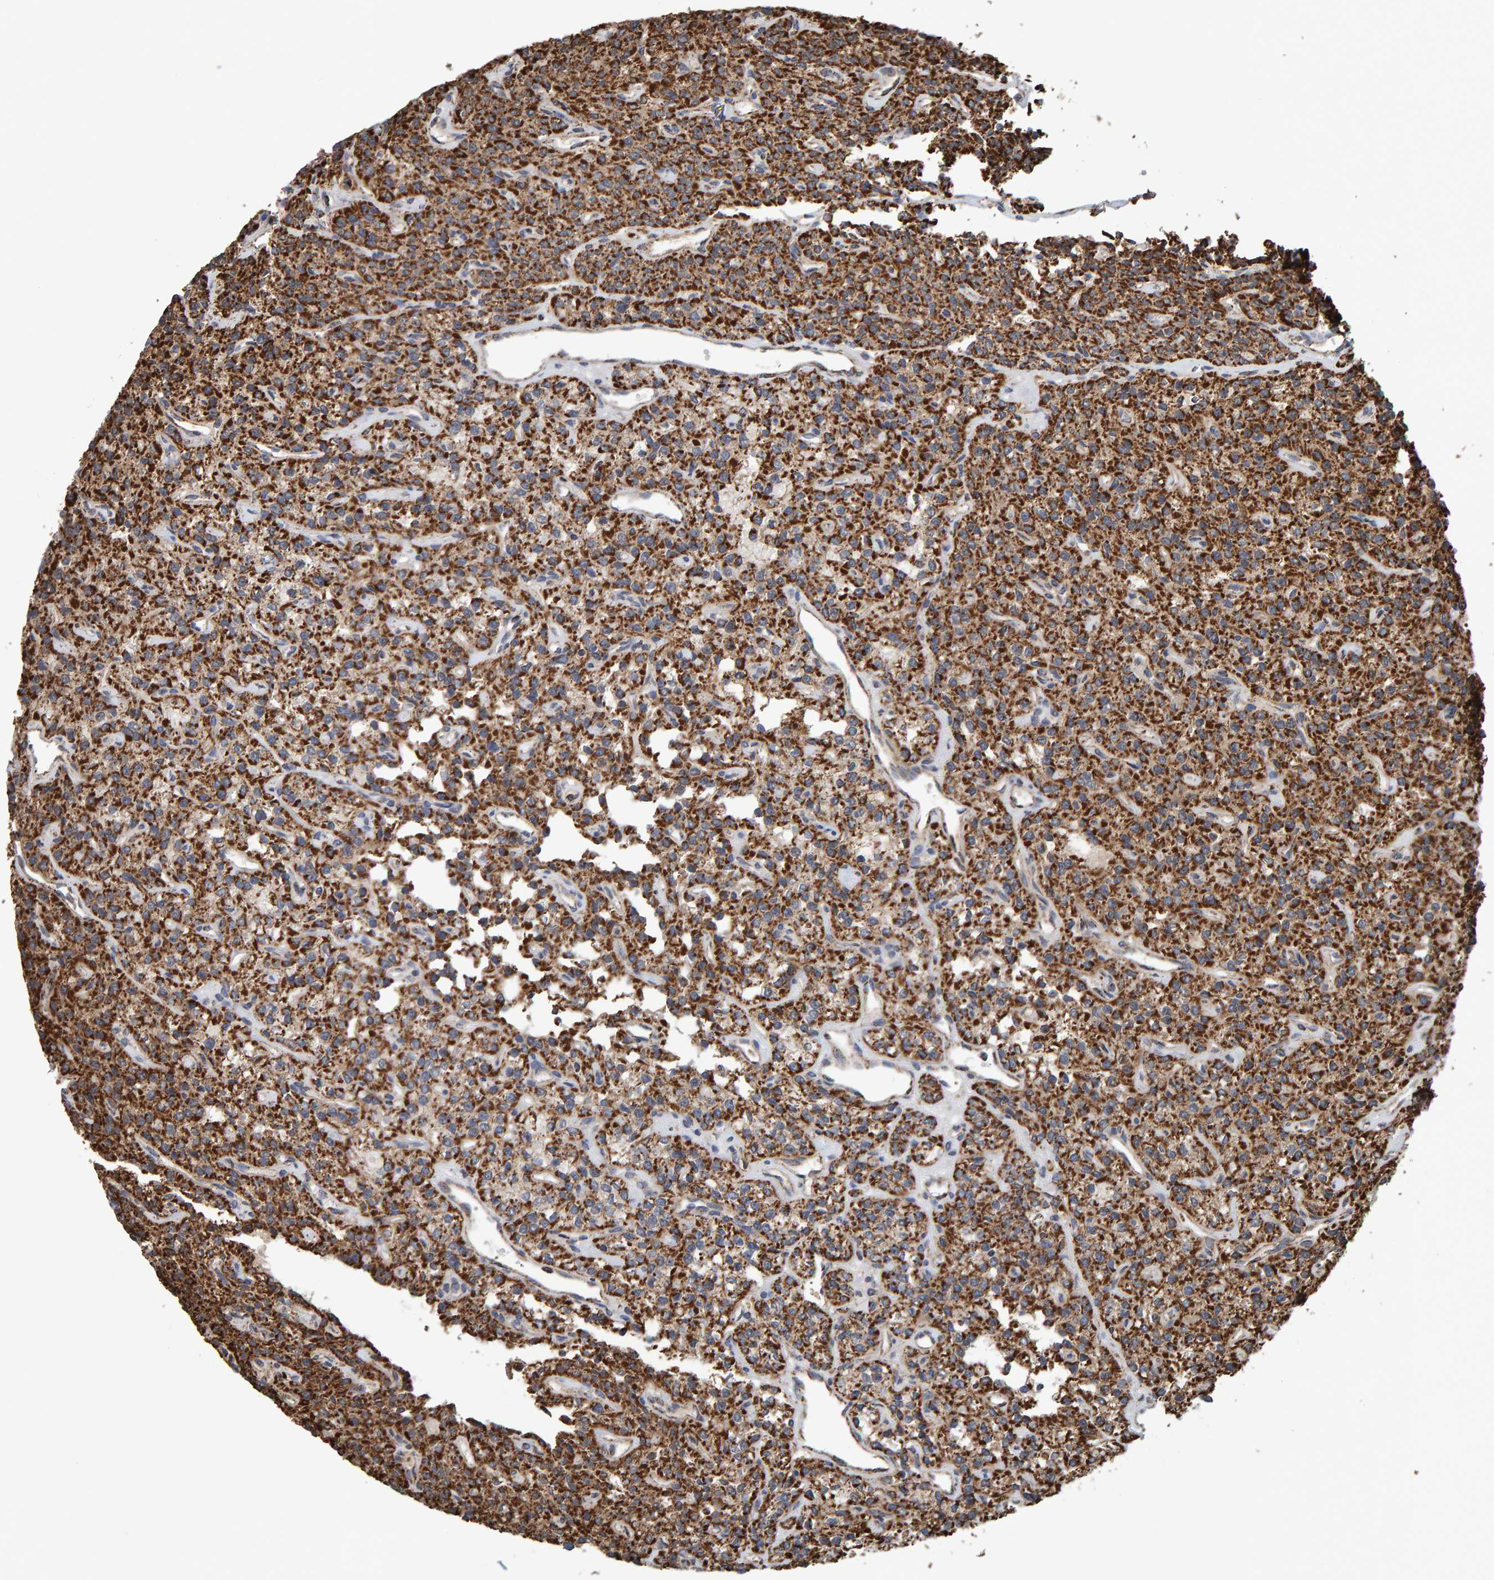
{"staining": {"intensity": "strong", "quantity": "25%-75%", "location": "cytoplasmic/membranous"}, "tissue": "parathyroid gland", "cell_type": "Glandular cells", "image_type": "normal", "snomed": [{"axis": "morphology", "description": "Normal tissue, NOS"}, {"axis": "topography", "description": "Parathyroid gland"}], "caption": "Protein expression analysis of normal parathyroid gland shows strong cytoplasmic/membranous positivity in about 25%-75% of glandular cells.", "gene": "MRPL45", "patient": {"sex": "male", "age": 46}}